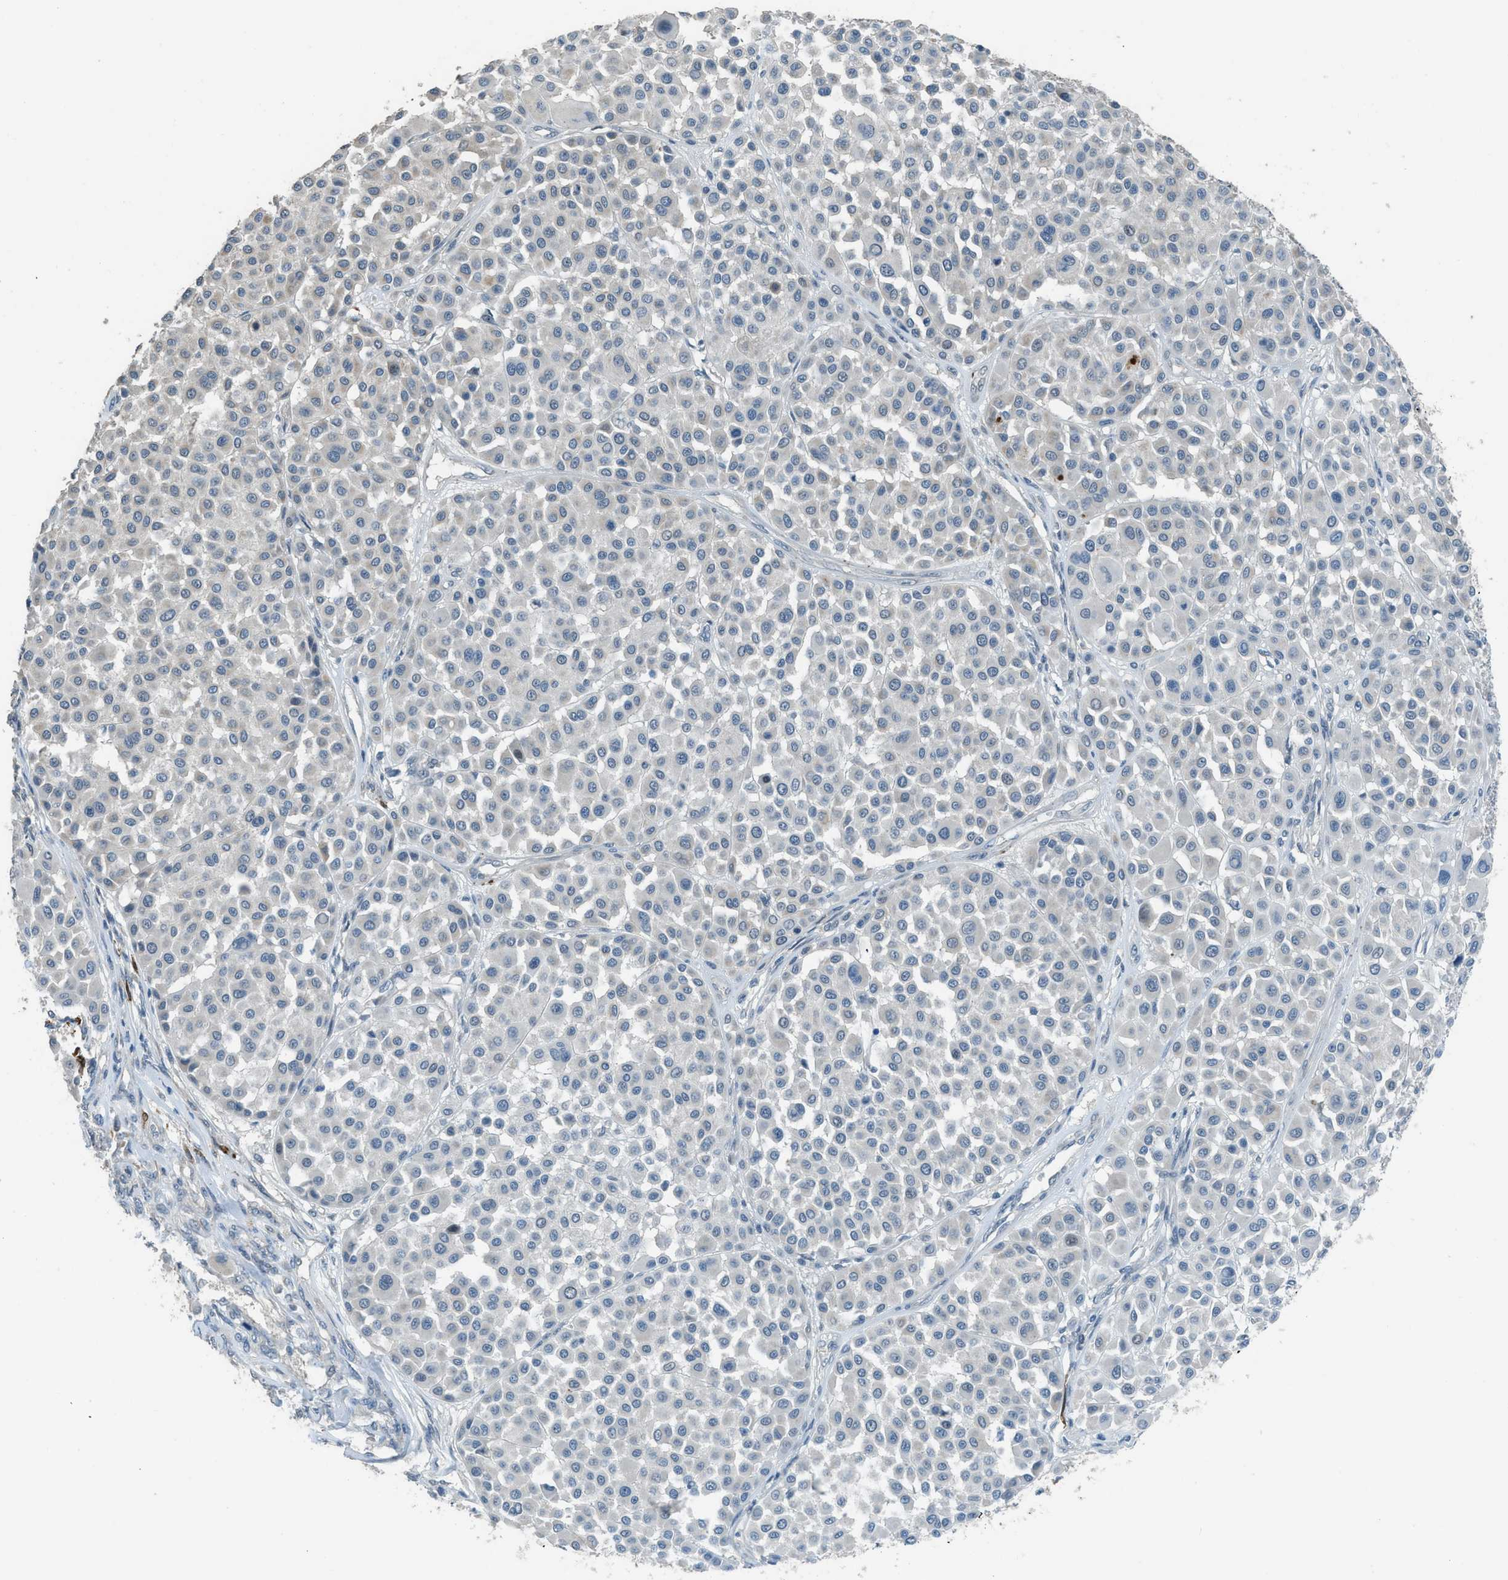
{"staining": {"intensity": "negative", "quantity": "none", "location": "none"}, "tissue": "melanoma", "cell_type": "Tumor cells", "image_type": "cancer", "snomed": [{"axis": "morphology", "description": "Malignant melanoma, Metastatic site"}, {"axis": "topography", "description": "Soft tissue"}], "caption": "Immunohistochemistry of human malignant melanoma (metastatic site) demonstrates no positivity in tumor cells.", "gene": "TIMD4", "patient": {"sex": "male", "age": 41}}